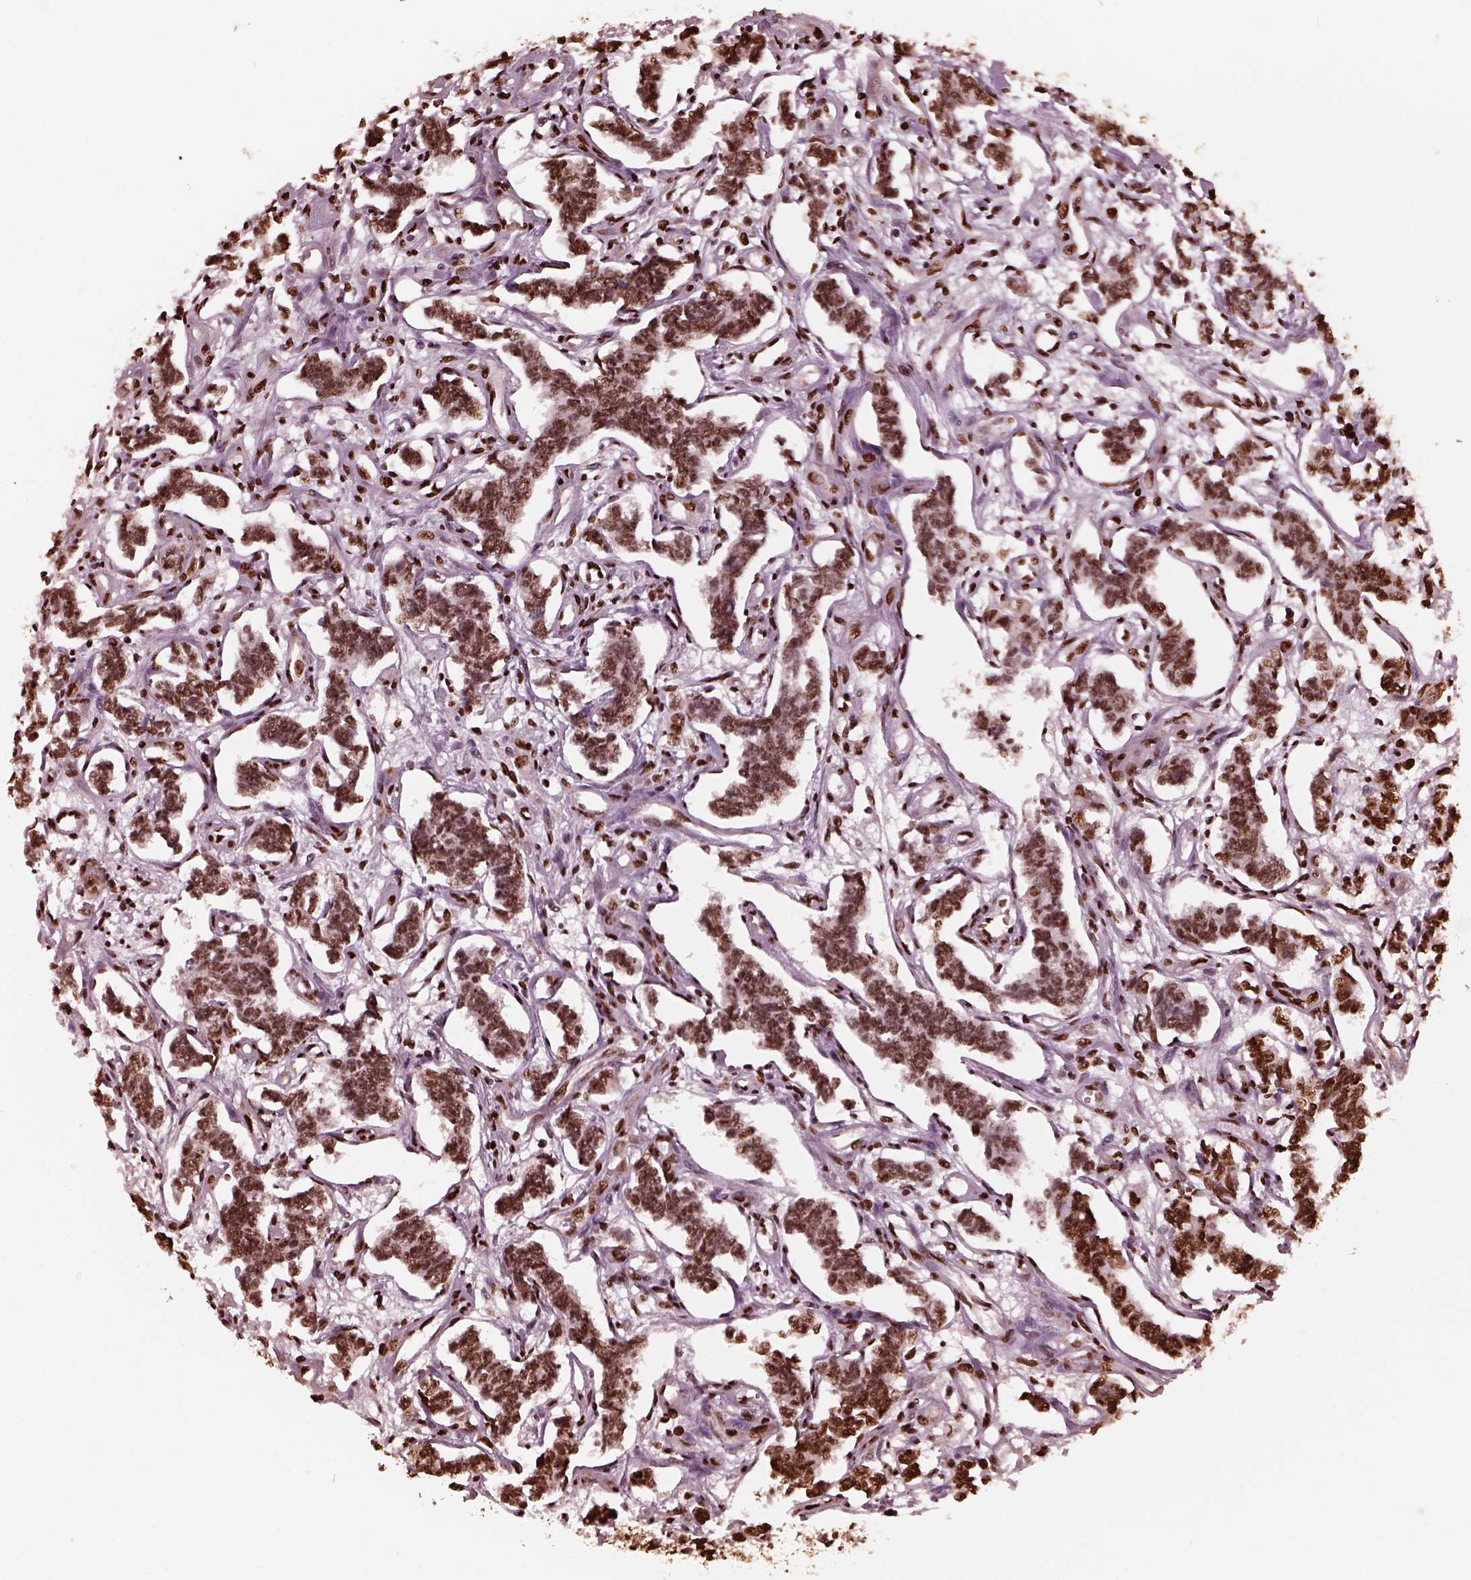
{"staining": {"intensity": "moderate", "quantity": ">75%", "location": "nuclear"}, "tissue": "carcinoid", "cell_type": "Tumor cells", "image_type": "cancer", "snomed": [{"axis": "morphology", "description": "Carcinoid, malignant, NOS"}, {"axis": "topography", "description": "Kidney"}], "caption": "Malignant carcinoid stained with DAB (3,3'-diaminobenzidine) immunohistochemistry (IHC) demonstrates medium levels of moderate nuclear positivity in approximately >75% of tumor cells.", "gene": "NSD1", "patient": {"sex": "female", "age": 41}}